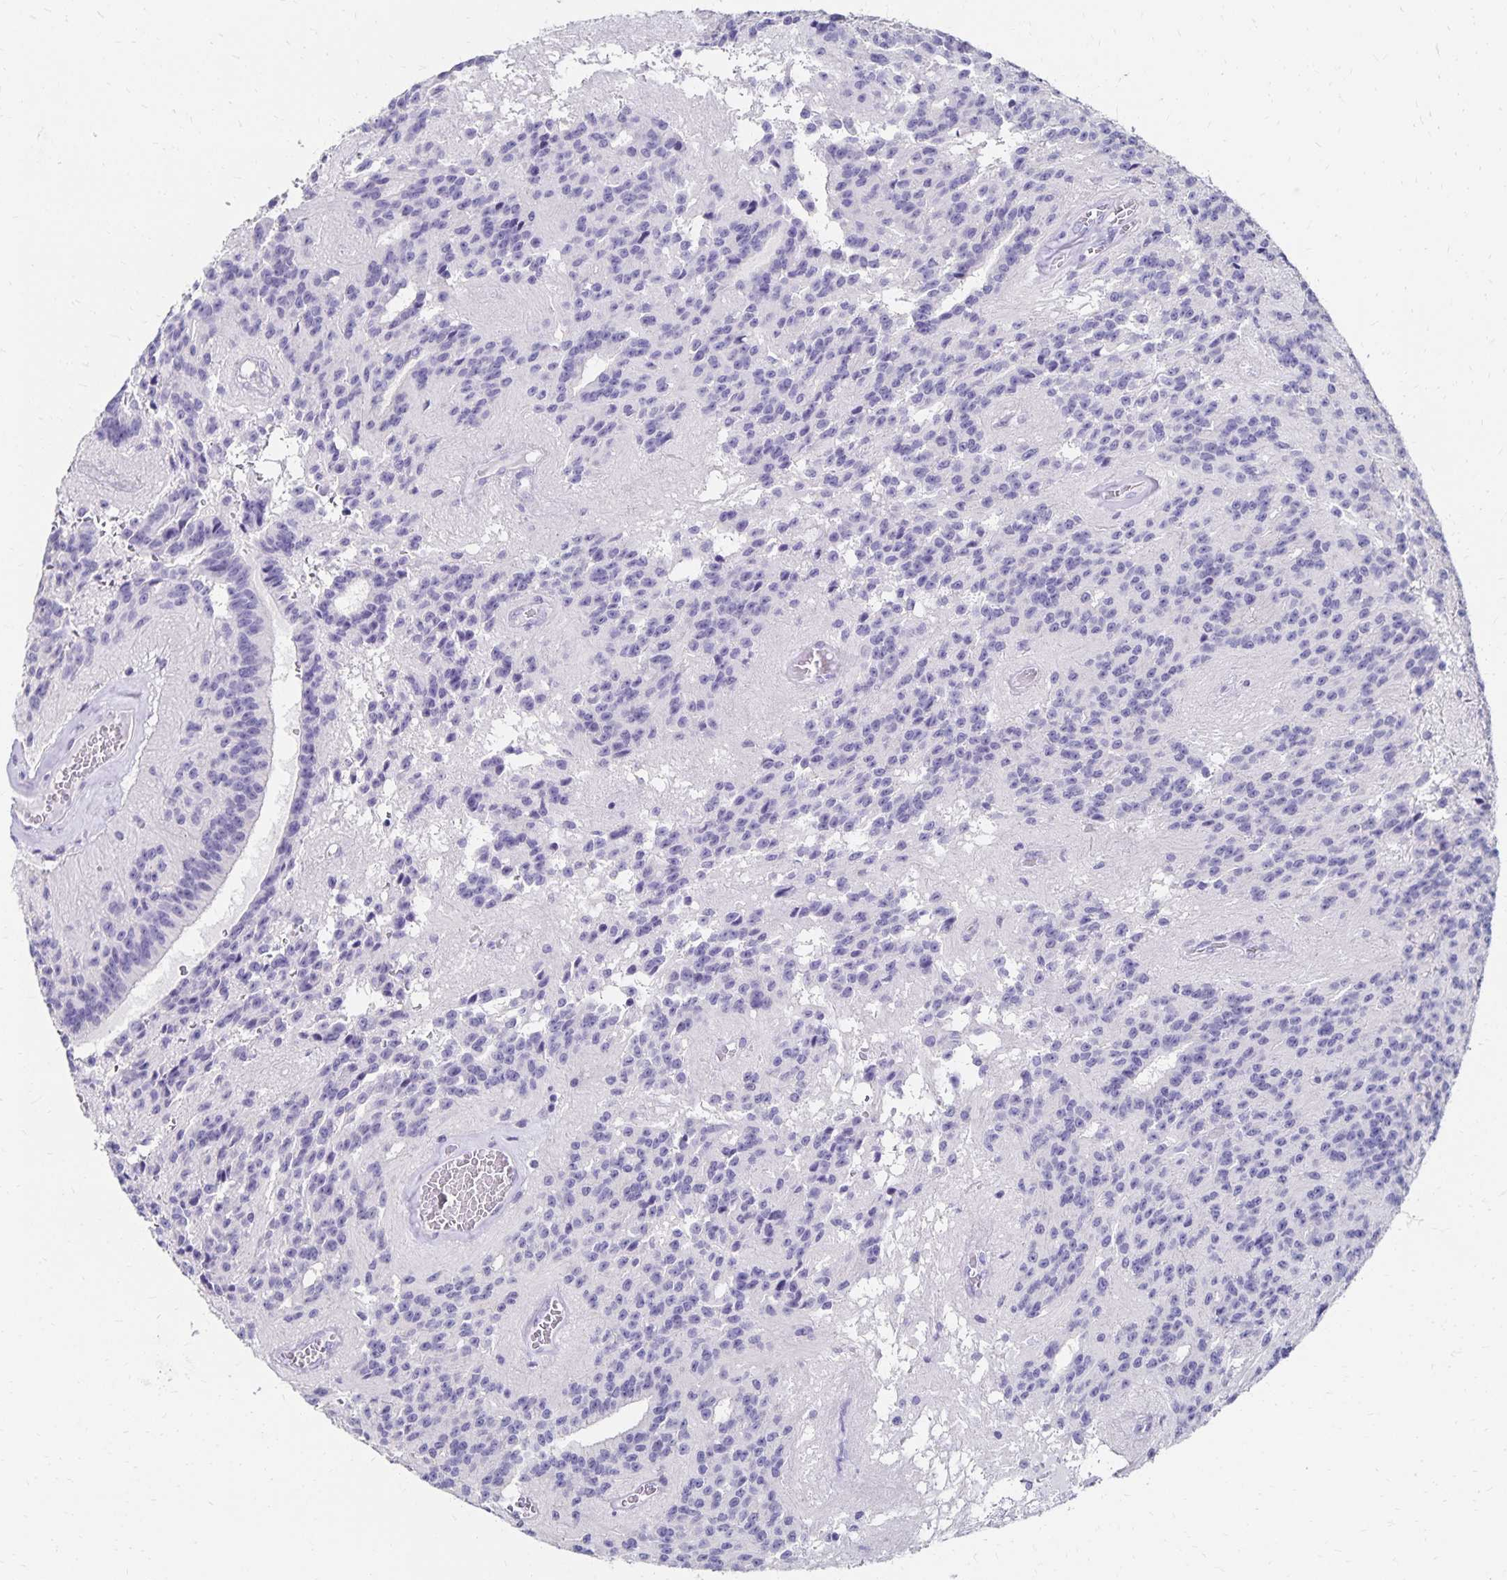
{"staining": {"intensity": "negative", "quantity": "none", "location": "none"}, "tissue": "glioma", "cell_type": "Tumor cells", "image_type": "cancer", "snomed": [{"axis": "morphology", "description": "Glioma, malignant, Low grade"}, {"axis": "topography", "description": "Brain"}], "caption": "A histopathology image of low-grade glioma (malignant) stained for a protein shows no brown staining in tumor cells.", "gene": "DYNLT4", "patient": {"sex": "male", "age": 31}}